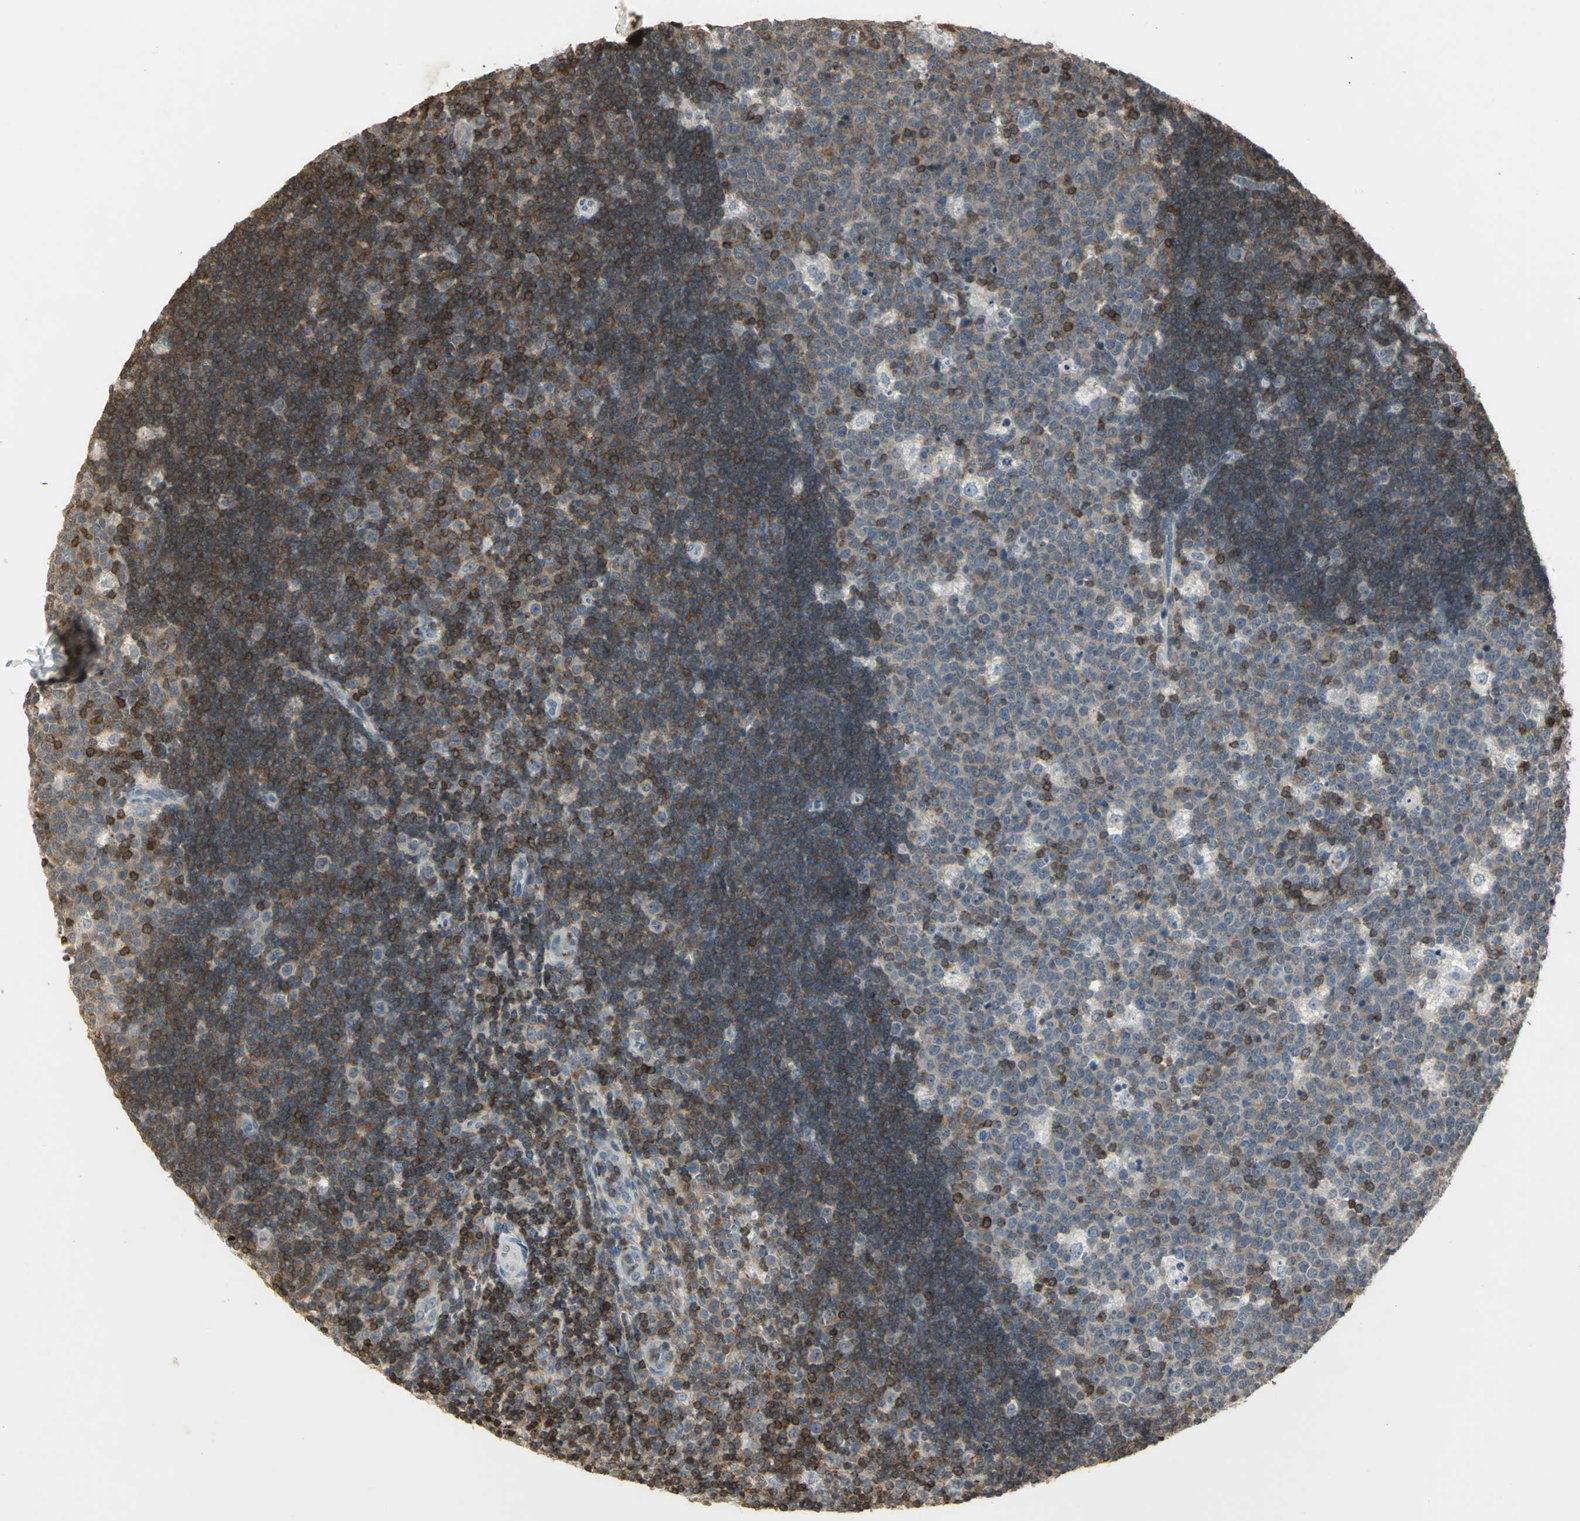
{"staining": {"intensity": "weak", "quantity": "25%-75%", "location": "cytoplasmic/membranous"}, "tissue": "lymph node", "cell_type": "Germinal center cells", "image_type": "normal", "snomed": [{"axis": "morphology", "description": "Normal tissue, NOS"}, {"axis": "topography", "description": "Lymph node"}, {"axis": "topography", "description": "Salivary gland"}], "caption": "Protein analysis of benign lymph node shows weak cytoplasmic/membranous expression in approximately 25%-75% of germinal center cells.", "gene": "IL16", "patient": {"sex": "male", "age": 8}}